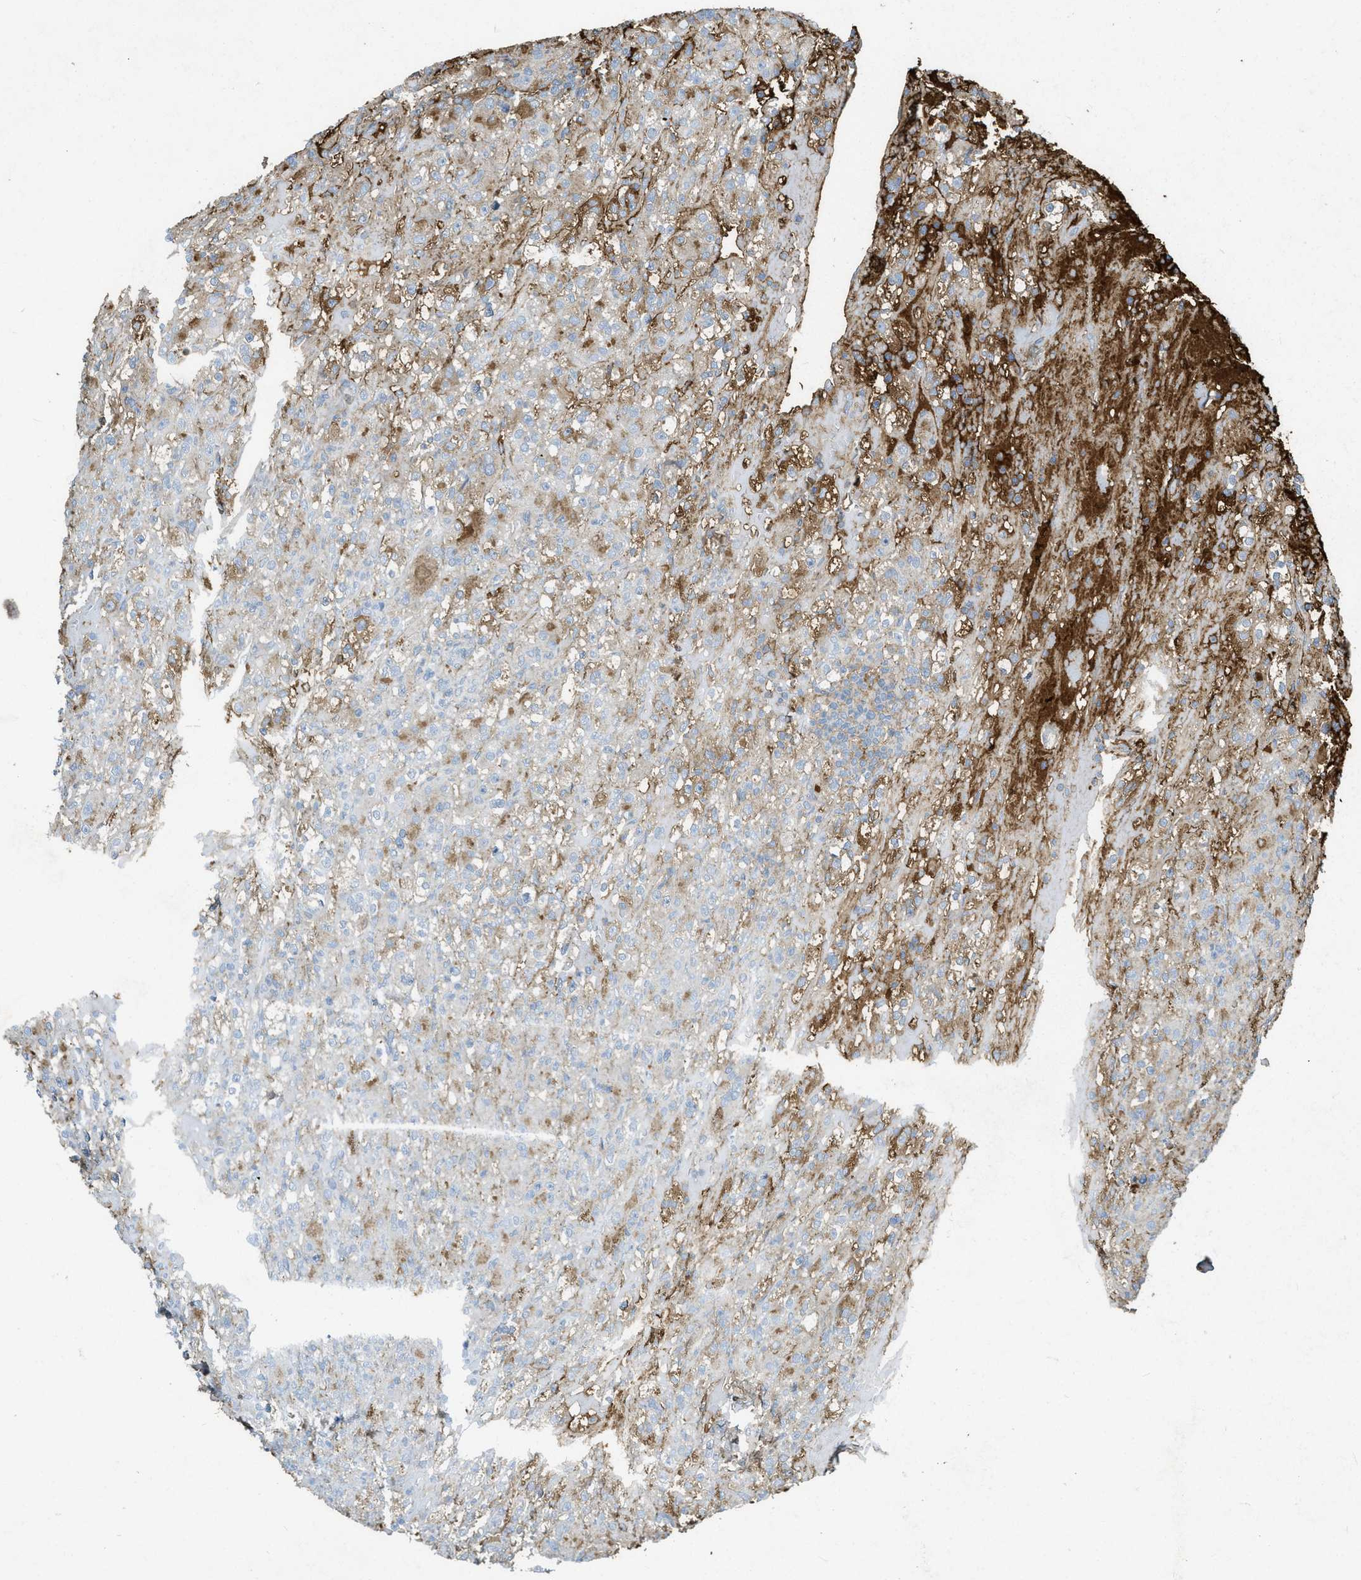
{"staining": {"intensity": "moderate", "quantity": "25%-75%", "location": "cytoplasmic/membranous"}, "tissue": "renal cancer", "cell_type": "Tumor cells", "image_type": "cancer", "snomed": [{"axis": "morphology", "description": "Normal tissue, NOS"}, {"axis": "morphology", "description": "Adenocarcinoma, NOS"}, {"axis": "topography", "description": "Kidney"}], "caption": "Moderate cytoplasmic/membranous expression is appreciated in about 25%-75% of tumor cells in adenocarcinoma (renal).", "gene": "PRTN3", "patient": {"sex": "male", "age": 61}}